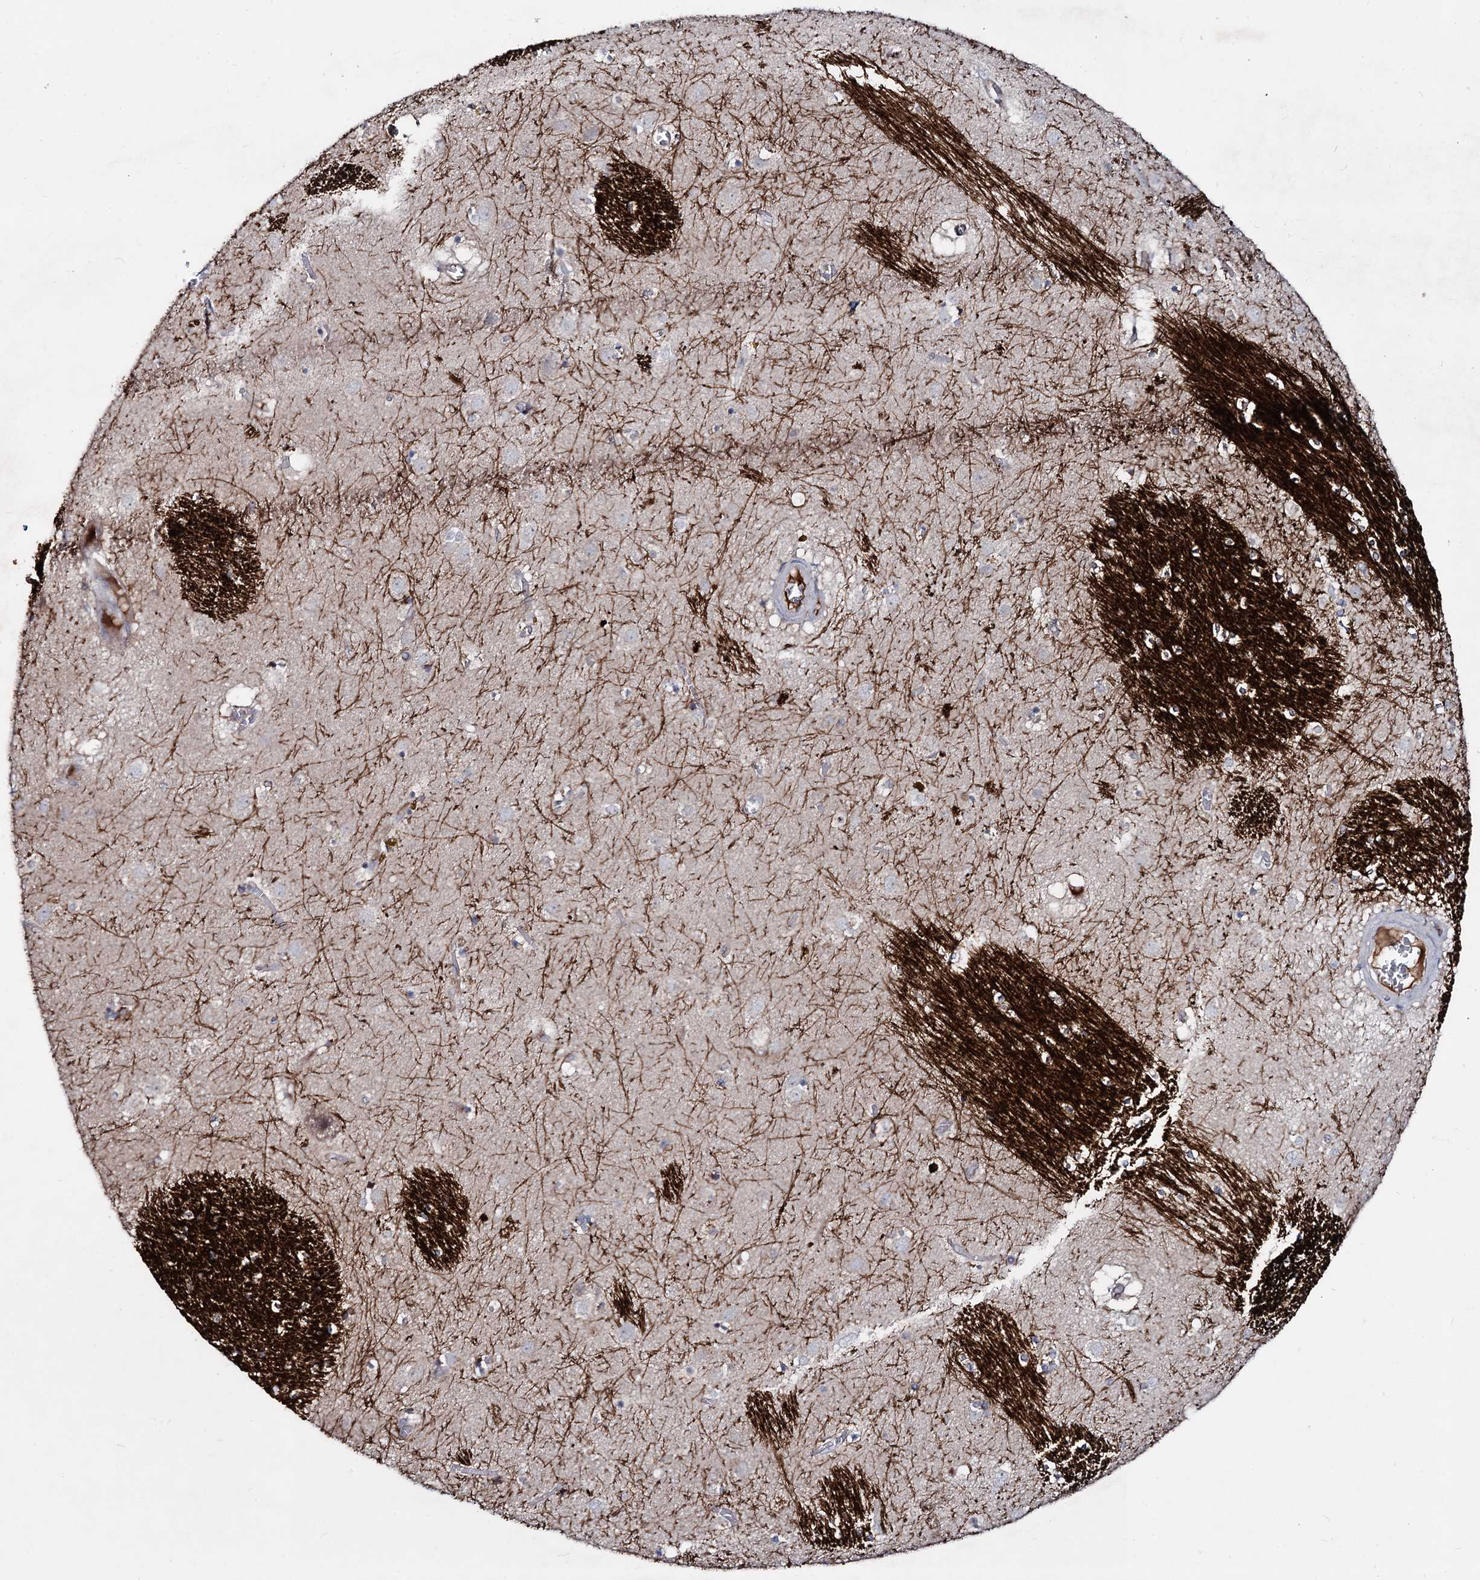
{"staining": {"intensity": "negative", "quantity": "none", "location": "none"}, "tissue": "caudate", "cell_type": "Glial cells", "image_type": "normal", "snomed": [{"axis": "morphology", "description": "Normal tissue, NOS"}, {"axis": "topography", "description": "Lateral ventricle wall"}], "caption": "Immunohistochemical staining of unremarkable caudate demonstrates no significant expression in glial cells.", "gene": "RNF6", "patient": {"sex": "male", "age": 70}}